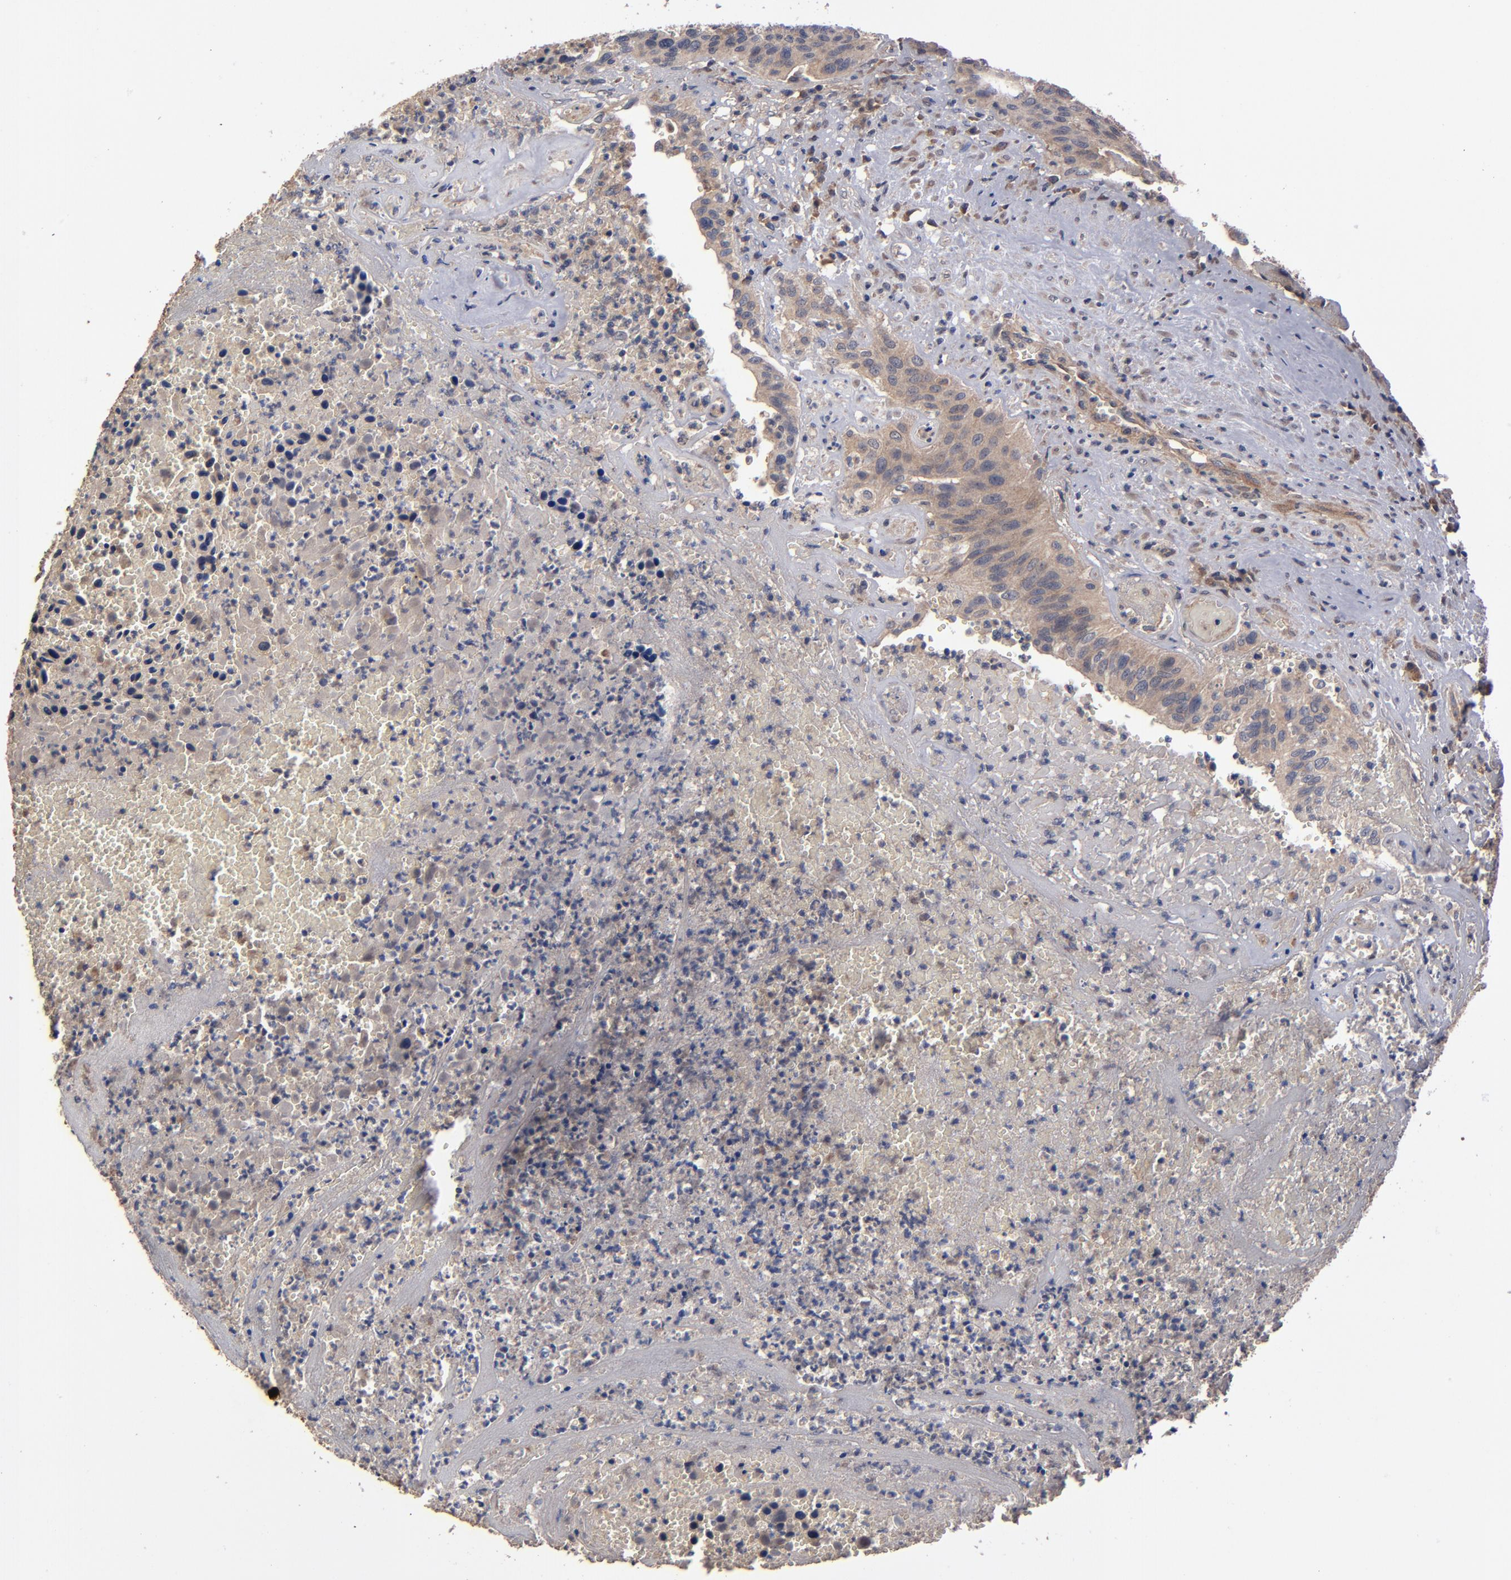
{"staining": {"intensity": "moderate", "quantity": ">75%", "location": "cytoplasmic/membranous"}, "tissue": "urothelial cancer", "cell_type": "Tumor cells", "image_type": "cancer", "snomed": [{"axis": "morphology", "description": "Urothelial carcinoma, High grade"}, {"axis": "topography", "description": "Urinary bladder"}], "caption": "Urothelial carcinoma (high-grade) was stained to show a protein in brown. There is medium levels of moderate cytoplasmic/membranous expression in approximately >75% of tumor cells.", "gene": "BDKRB1", "patient": {"sex": "male", "age": 66}}